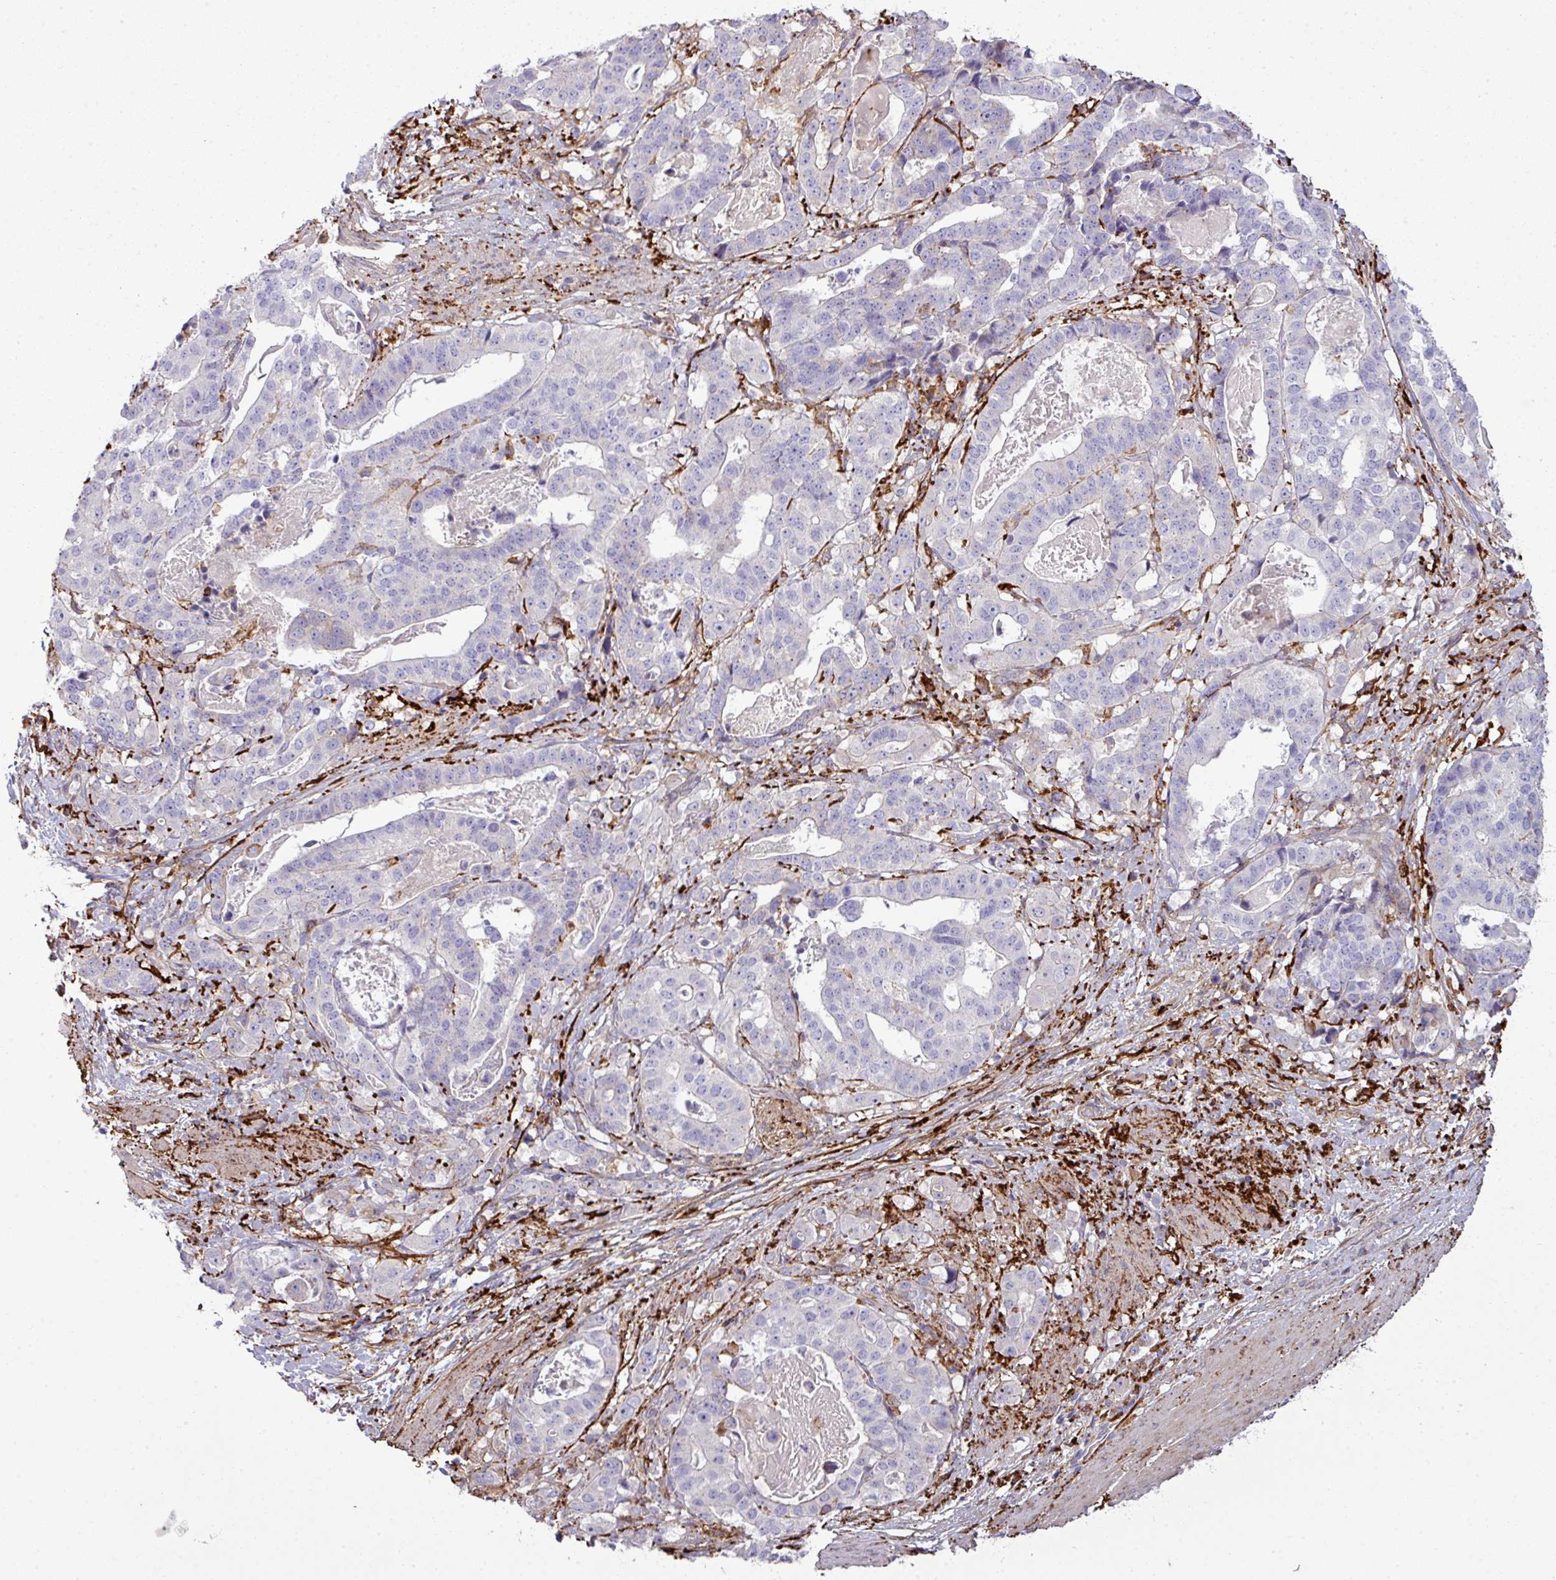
{"staining": {"intensity": "negative", "quantity": "none", "location": "none"}, "tissue": "stomach cancer", "cell_type": "Tumor cells", "image_type": "cancer", "snomed": [{"axis": "morphology", "description": "Adenocarcinoma, NOS"}, {"axis": "topography", "description": "Stomach"}], "caption": "Immunohistochemistry (IHC) micrograph of neoplastic tissue: human adenocarcinoma (stomach) stained with DAB (3,3'-diaminobenzidine) displays no significant protein expression in tumor cells. (DAB immunohistochemistry (IHC), high magnification).", "gene": "COL8A1", "patient": {"sex": "male", "age": 48}}